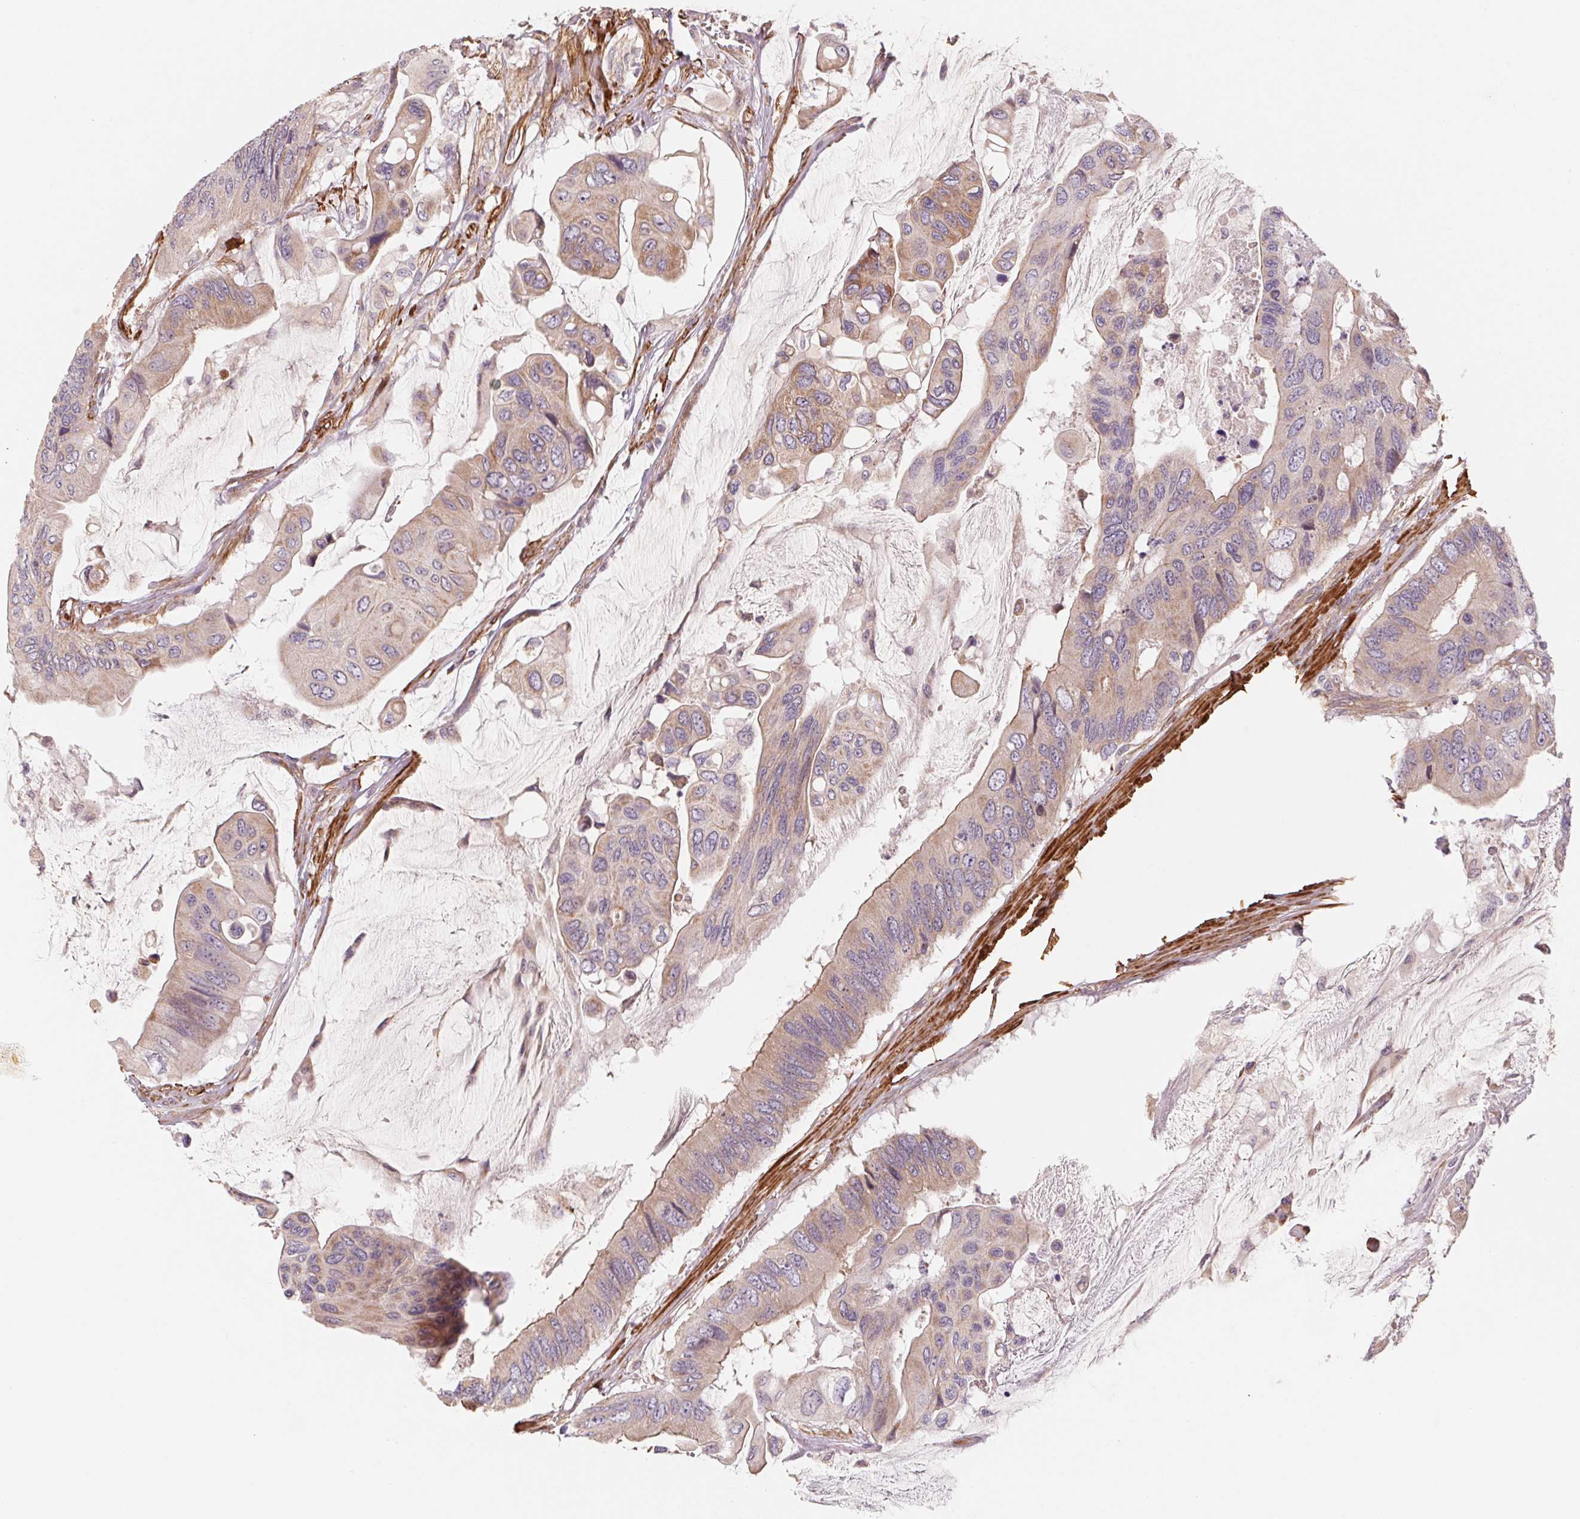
{"staining": {"intensity": "weak", "quantity": ">75%", "location": "cytoplasmic/membranous"}, "tissue": "colorectal cancer", "cell_type": "Tumor cells", "image_type": "cancer", "snomed": [{"axis": "morphology", "description": "Adenocarcinoma, NOS"}, {"axis": "topography", "description": "Rectum"}], "caption": "Colorectal cancer (adenocarcinoma) stained with a brown dye reveals weak cytoplasmic/membranous positive expression in approximately >75% of tumor cells.", "gene": "CCDC112", "patient": {"sex": "male", "age": 63}}